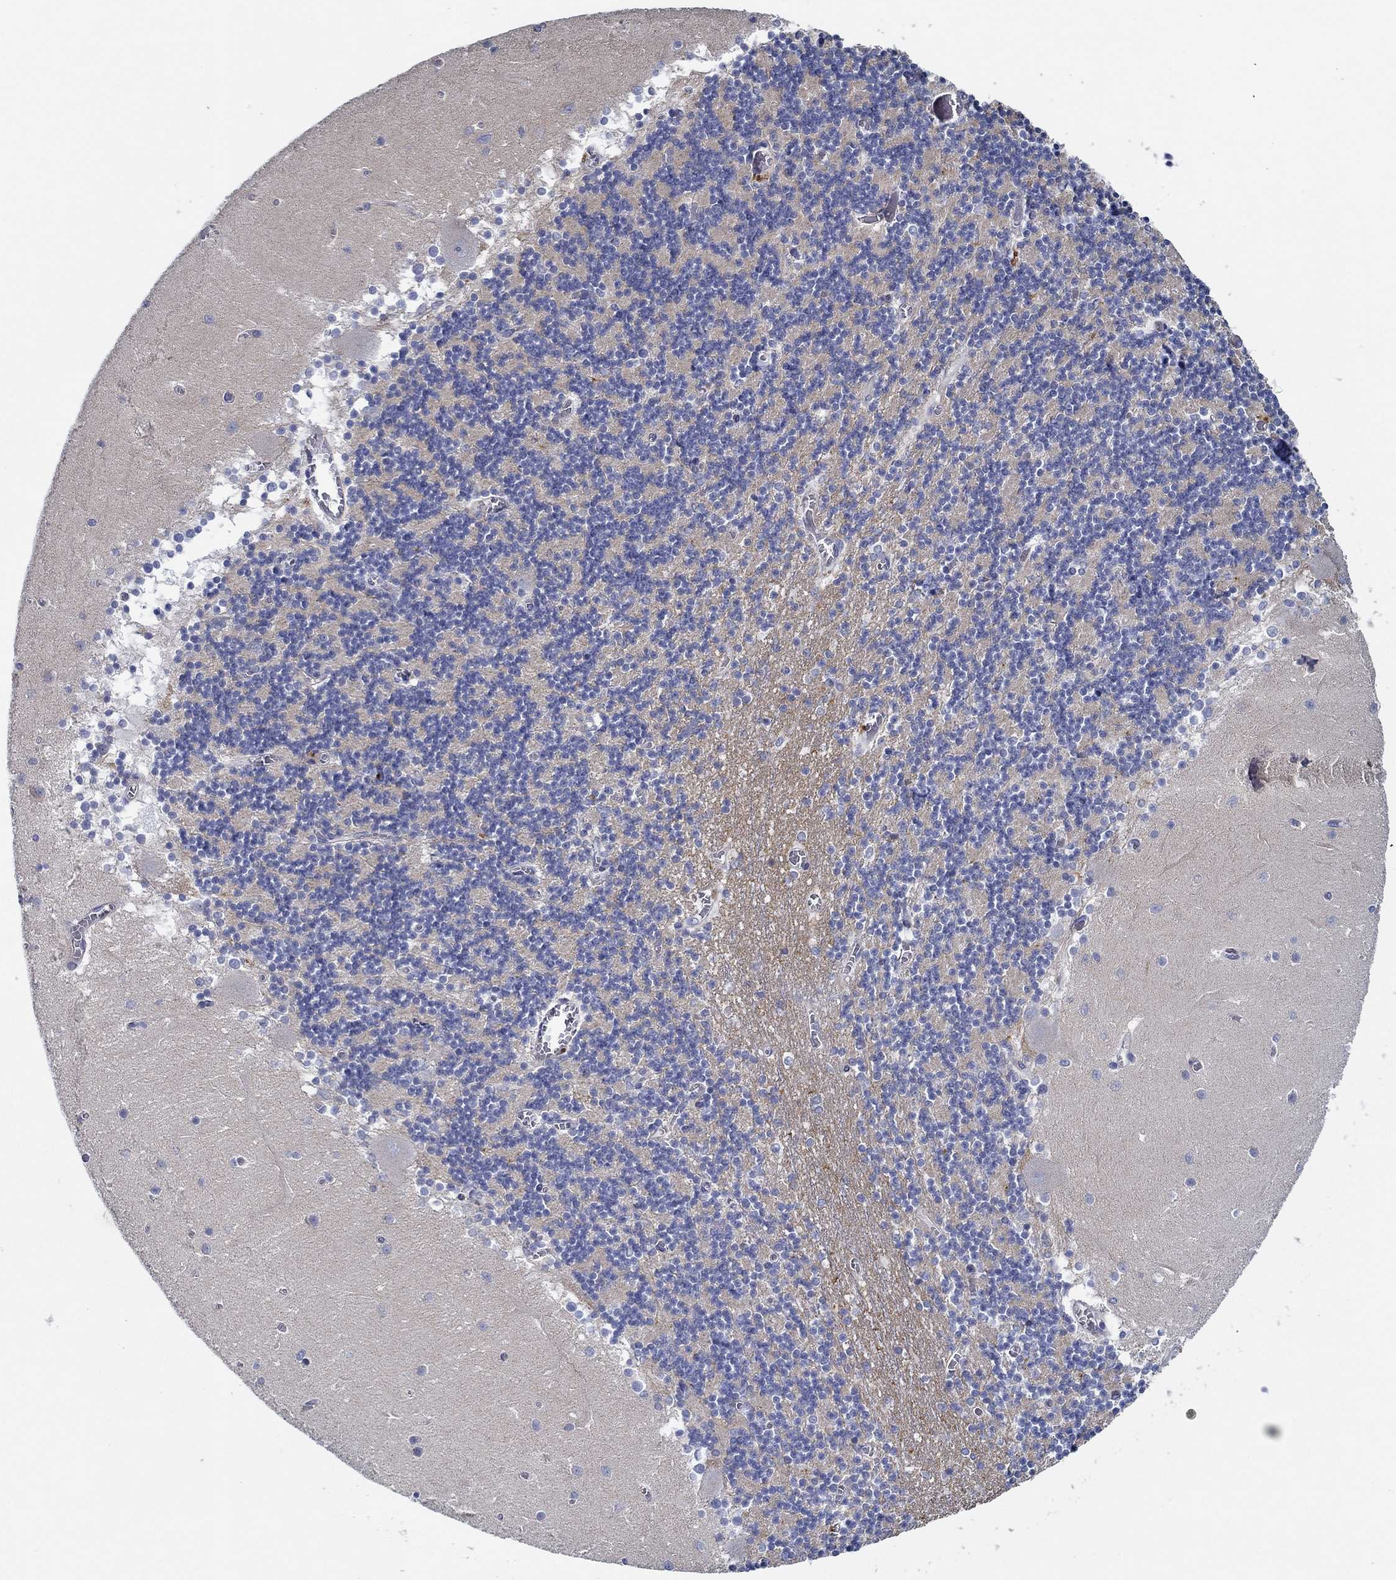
{"staining": {"intensity": "negative", "quantity": "none", "location": "none"}, "tissue": "cerebellum", "cell_type": "Cells in granular layer", "image_type": "normal", "snomed": [{"axis": "morphology", "description": "Normal tissue, NOS"}, {"axis": "topography", "description": "Cerebellum"}], "caption": "Cerebellum stained for a protein using immunohistochemistry (IHC) demonstrates no staining cells in granular layer.", "gene": "CFAP61", "patient": {"sex": "female", "age": 28}}